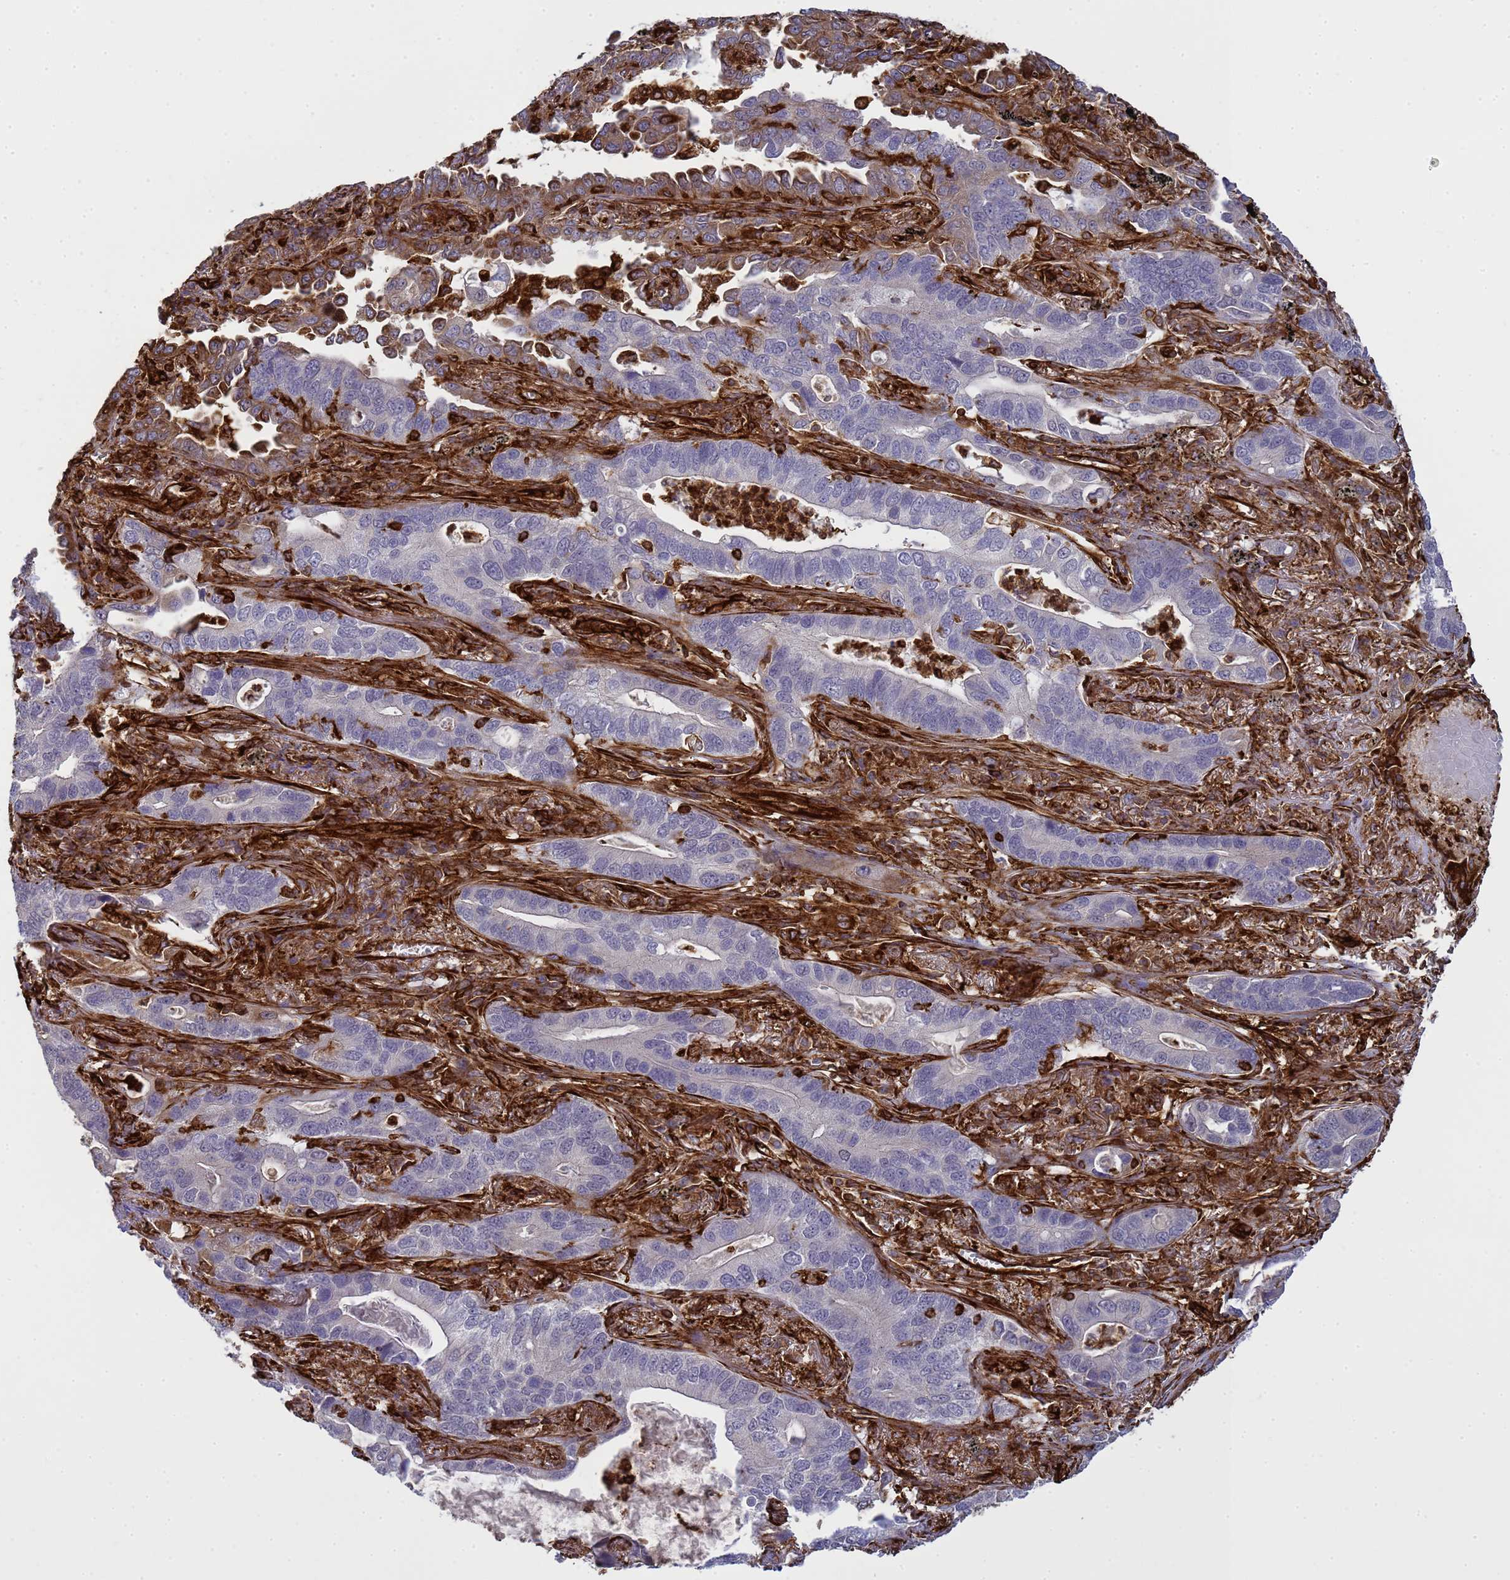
{"staining": {"intensity": "moderate", "quantity": "25%-75%", "location": "cytoplasmic/membranous"}, "tissue": "lung cancer", "cell_type": "Tumor cells", "image_type": "cancer", "snomed": [{"axis": "morphology", "description": "Adenocarcinoma, NOS"}, {"axis": "topography", "description": "Lung"}], "caption": "Adenocarcinoma (lung) stained with DAB (3,3'-diaminobenzidine) IHC reveals medium levels of moderate cytoplasmic/membranous expression in approximately 25%-75% of tumor cells.", "gene": "ZBTB8OS", "patient": {"sex": "male", "age": 67}}